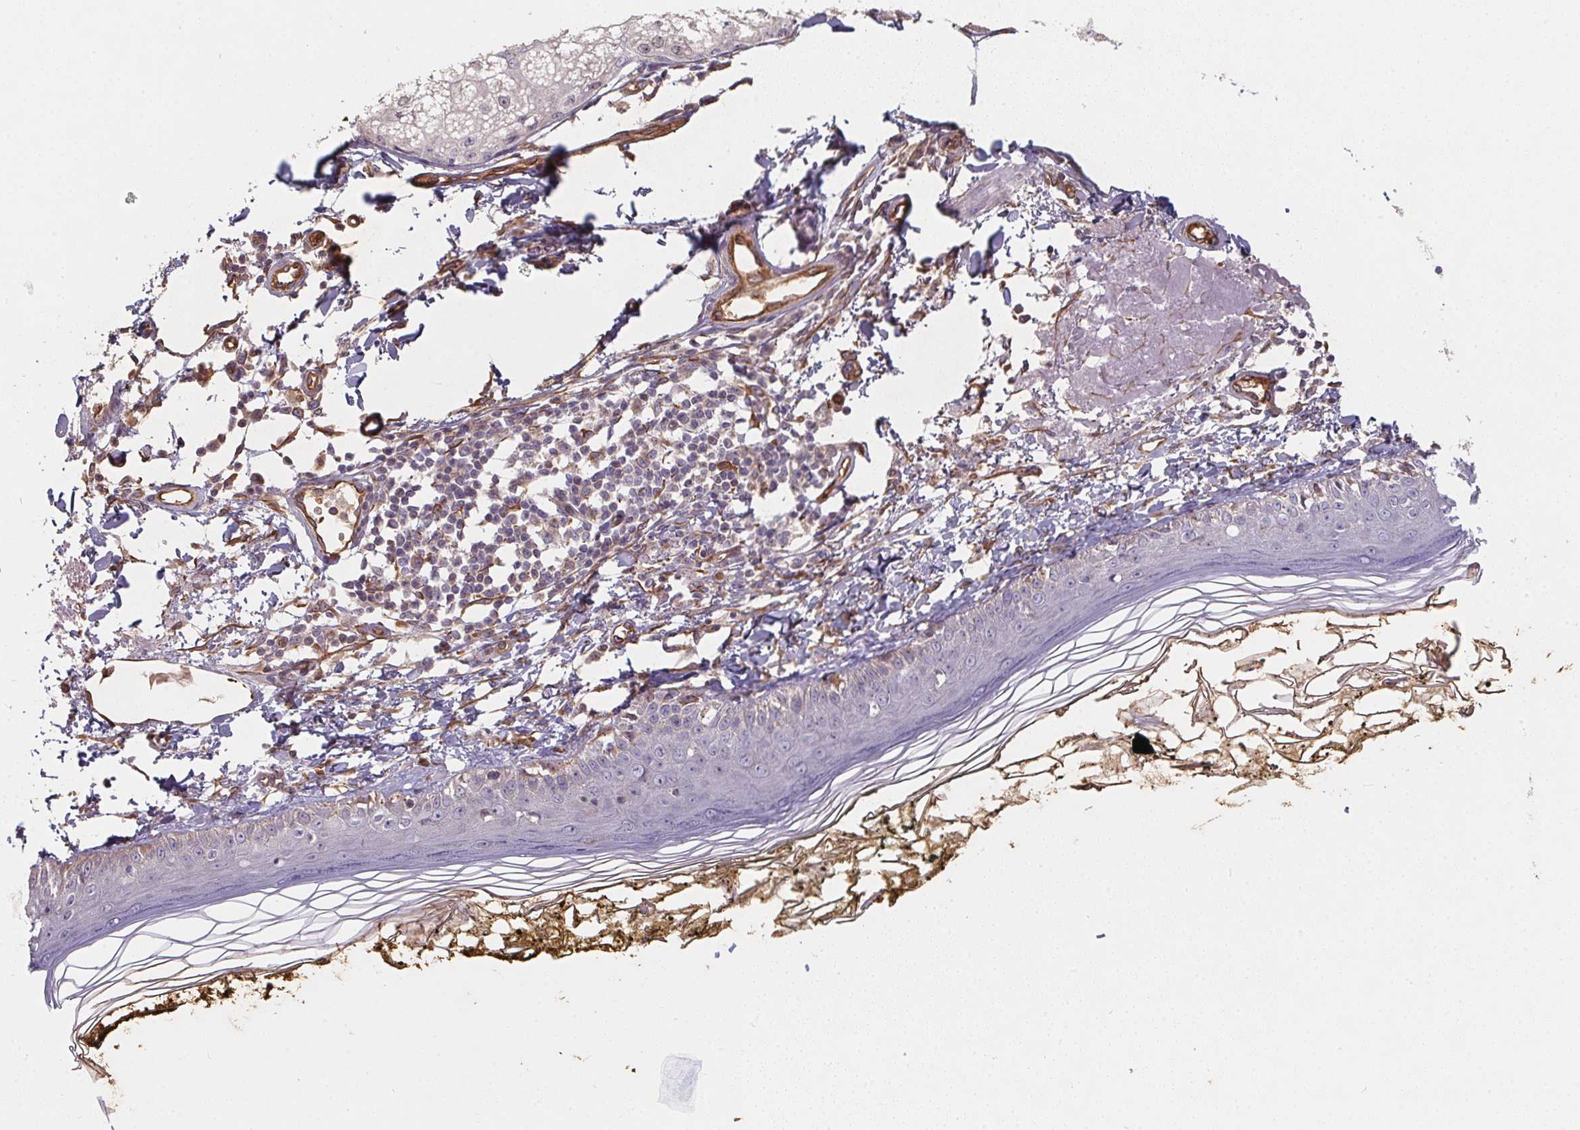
{"staining": {"intensity": "moderate", "quantity": "<25%", "location": "cytoplasmic/membranous"}, "tissue": "skin", "cell_type": "Fibroblasts", "image_type": "normal", "snomed": [{"axis": "morphology", "description": "Normal tissue, NOS"}, {"axis": "topography", "description": "Skin"}], "caption": "Immunohistochemistry of unremarkable skin shows low levels of moderate cytoplasmic/membranous positivity in about <25% of fibroblasts.", "gene": "TBKBP1", "patient": {"sex": "male", "age": 76}}